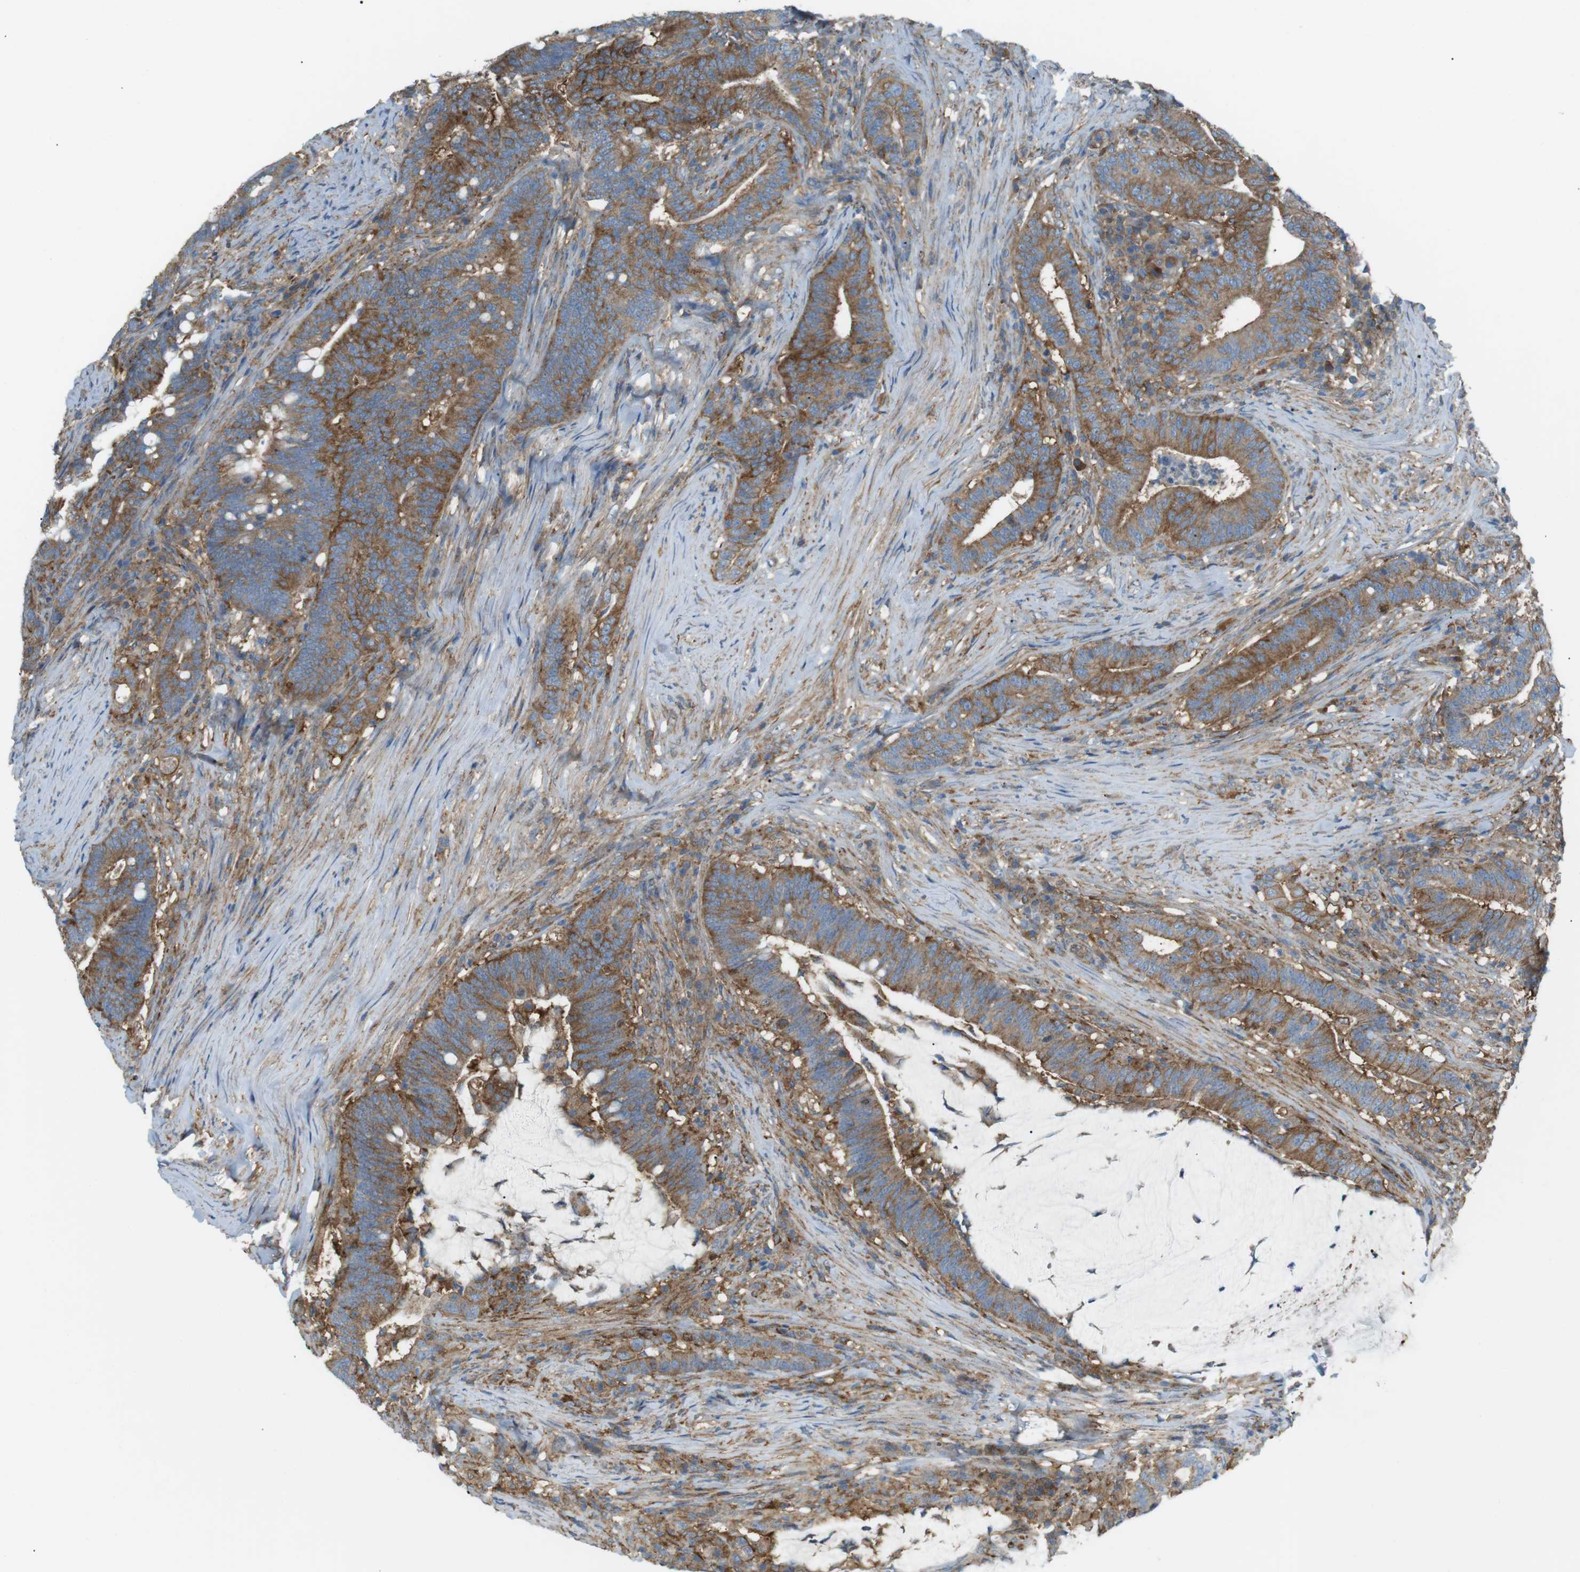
{"staining": {"intensity": "moderate", "quantity": ">75%", "location": "cytoplasmic/membranous"}, "tissue": "colorectal cancer", "cell_type": "Tumor cells", "image_type": "cancer", "snomed": [{"axis": "morphology", "description": "Normal tissue, NOS"}, {"axis": "morphology", "description": "Adenocarcinoma, NOS"}, {"axis": "topography", "description": "Colon"}], "caption": "An image of human colorectal adenocarcinoma stained for a protein demonstrates moderate cytoplasmic/membranous brown staining in tumor cells. (Stains: DAB (3,3'-diaminobenzidine) in brown, nuclei in blue, Microscopy: brightfield microscopy at high magnification).", "gene": "PEPD", "patient": {"sex": "female", "age": 66}}